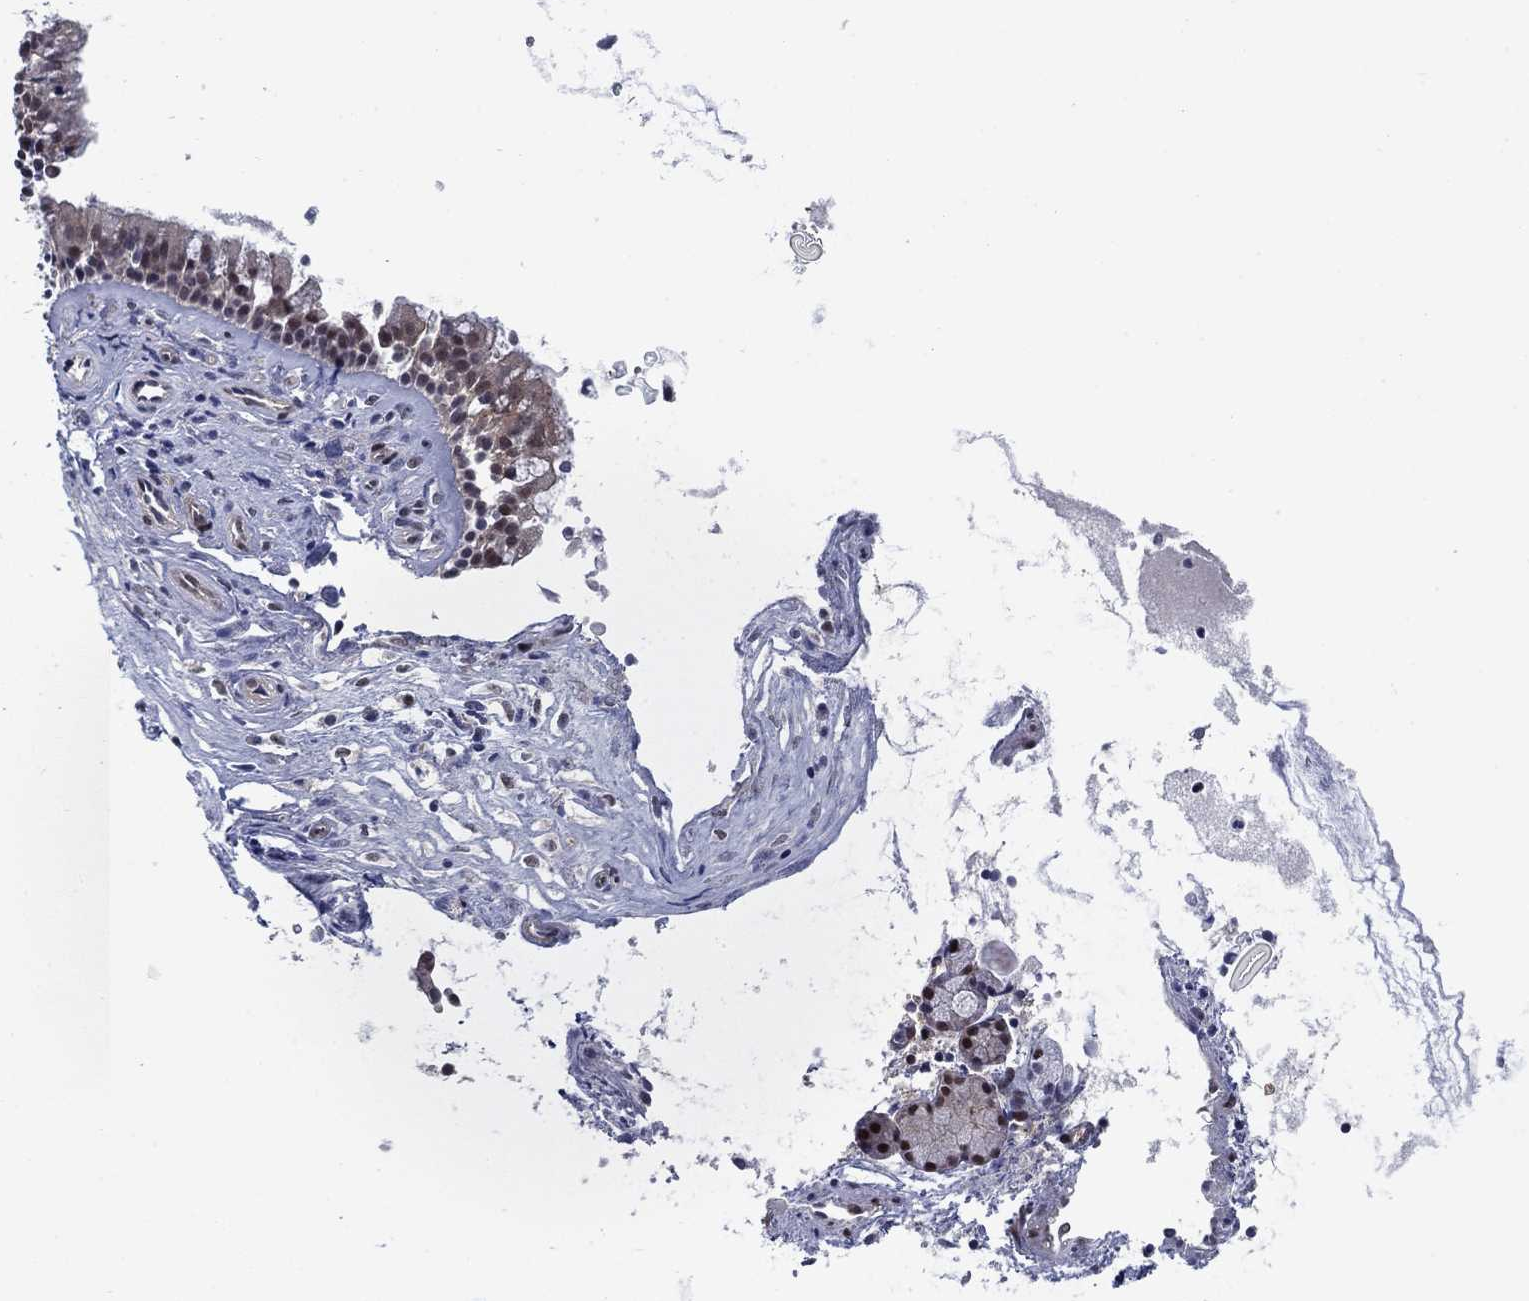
{"staining": {"intensity": "moderate", "quantity": ">75%", "location": "cytoplasmic/membranous,nuclear"}, "tissue": "nasopharynx", "cell_type": "Respiratory epithelial cells", "image_type": "normal", "snomed": [{"axis": "morphology", "description": "Normal tissue, NOS"}, {"axis": "topography", "description": "Nasopharynx"}], "caption": "Approximately >75% of respiratory epithelial cells in benign nasopharynx display moderate cytoplasmic/membranous,nuclear protein positivity as visualized by brown immunohistochemical staining.", "gene": "FKBP4", "patient": {"sex": "female", "age": 47}}